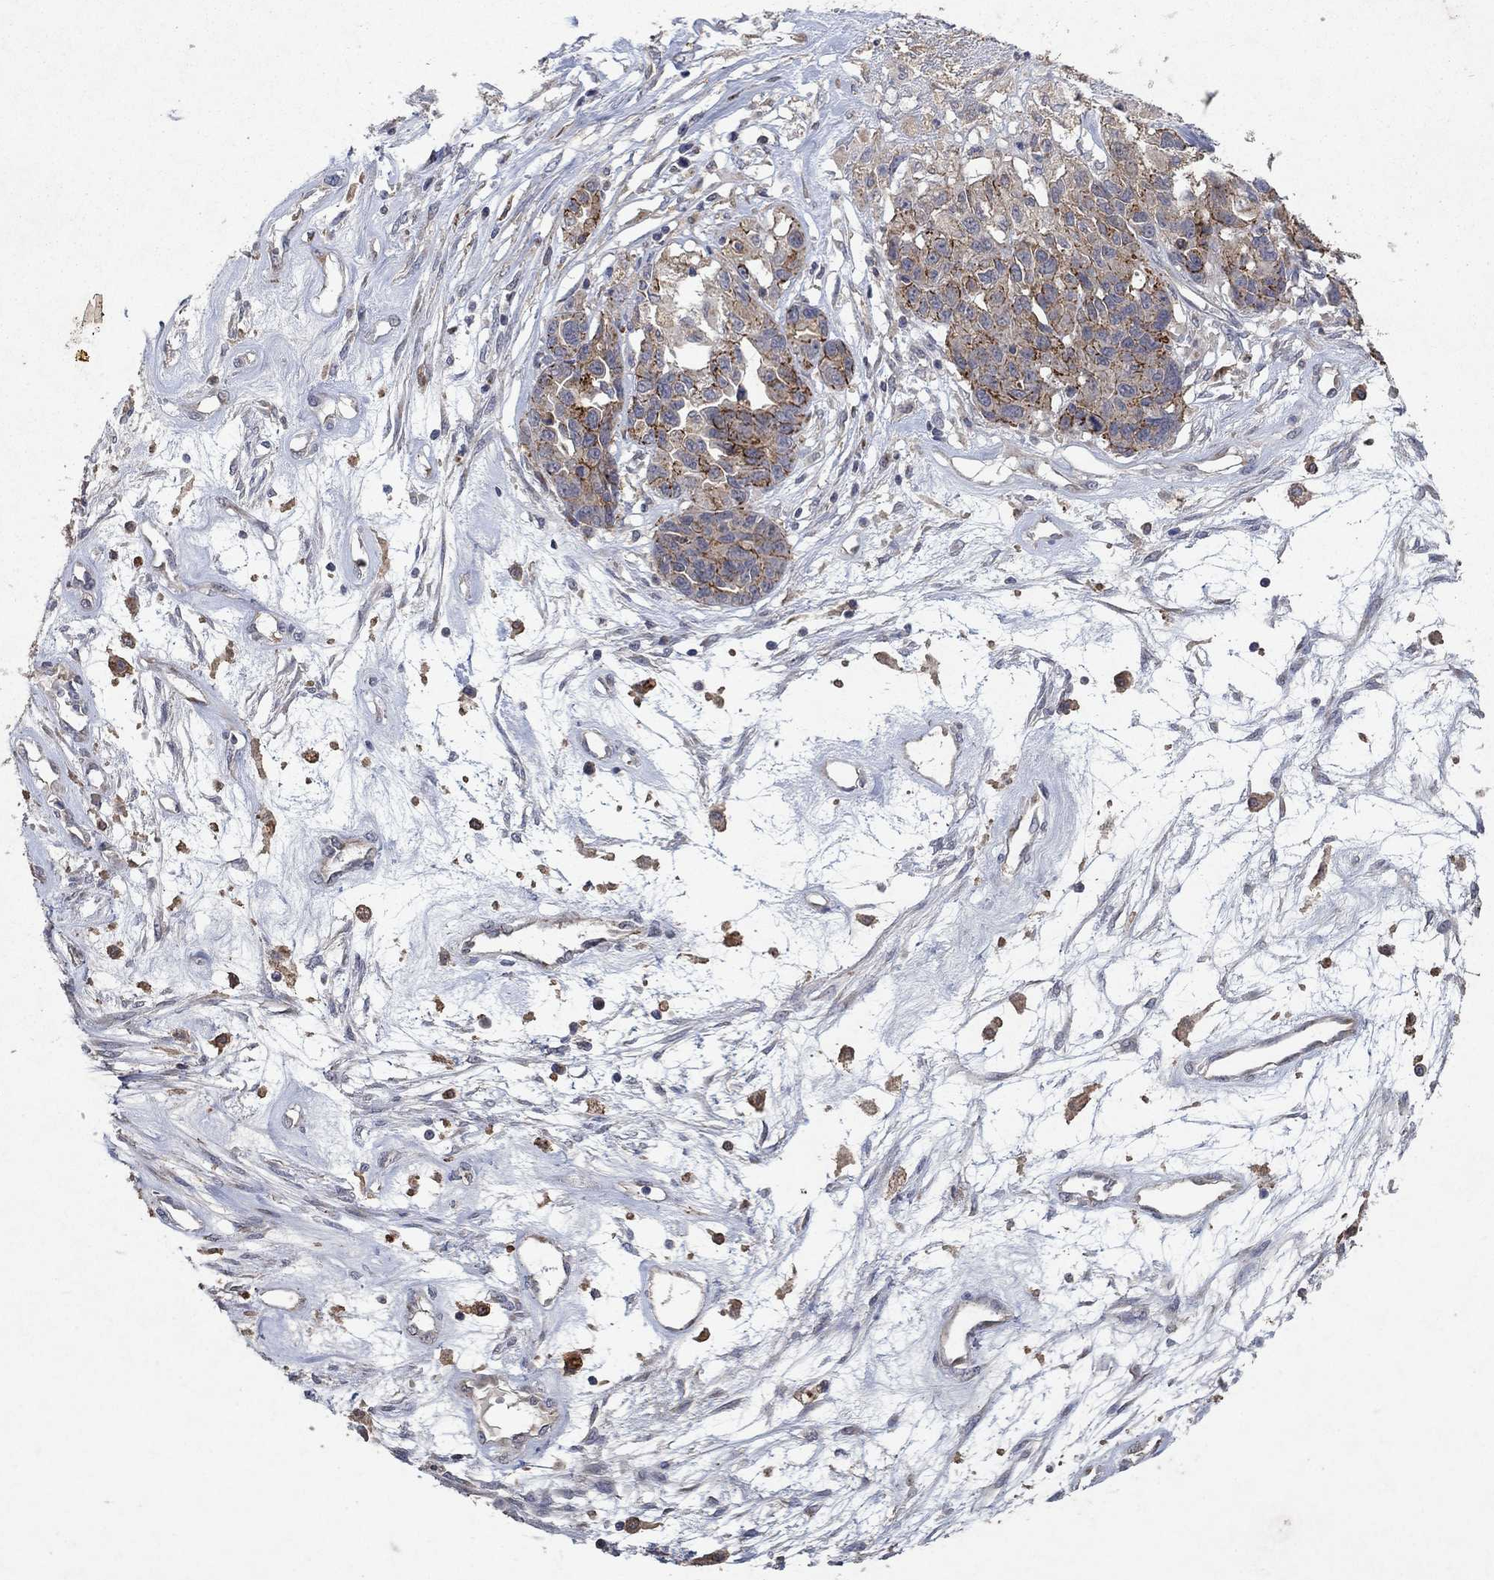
{"staining": {"intensity": "strong", "quantity": "25%-75%", "location": "cytoplasmic/membranous"}, "tissue": "ovarian cancer", "cell_type": "Tumor cells", "image_type": "cancer", "snomed": [{"axis": "morphology", "description": "Cystadenocarcinoma, serous, NOS"}, {"axis": "topography", "description": "Ovary"}], "caption": "Serous cystadenocarcinoma (ovarian) tissue displays strong cytoplasmic/membranous staining in about 25%-75% of tumor cells", "gene": "FRG1", "patient": {"sex": "female", "age": 87}}